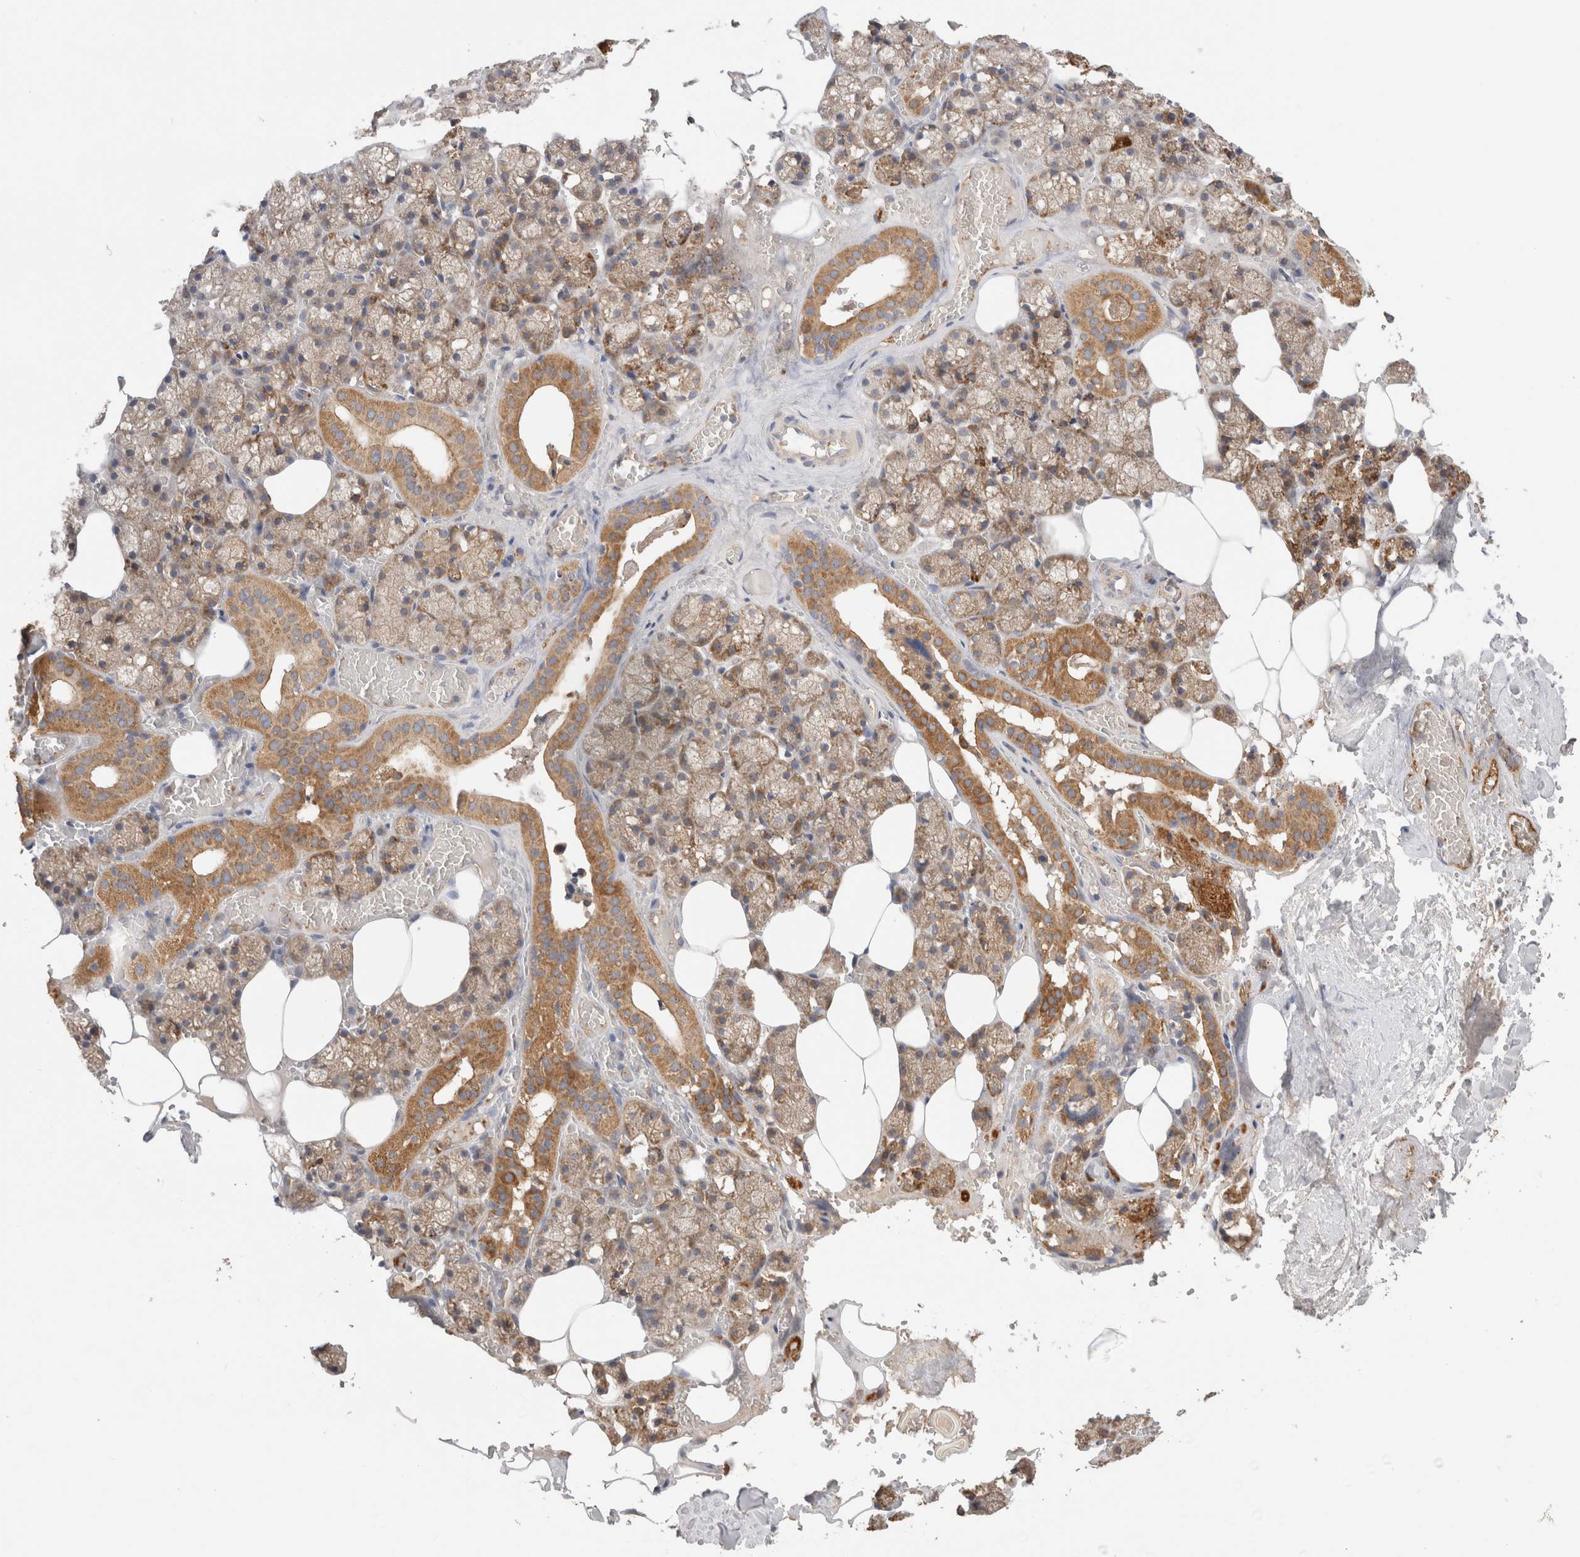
{"staining": {"intensity": "moderate", "quantity": ">75%", "location": "cytoplasmic/membranous"}, "tissue": "salivary gland", "cell_type": "Glandular cells", "image_type": "normal", "snomed": [{"axis": "morphology", "description": "Normal tissue, NOS"}, {"axis": "topography", "description": "Salivary gland"}], "caption": "Moderate cytoplasmic/membranous staining is identified in about >75% of glandular cells in normal salivary gland. (DAB IHC with brightfield microscopy, high magnification).", "gene": "C8orf44", "patient": {"sex": "male", "age": 62}}